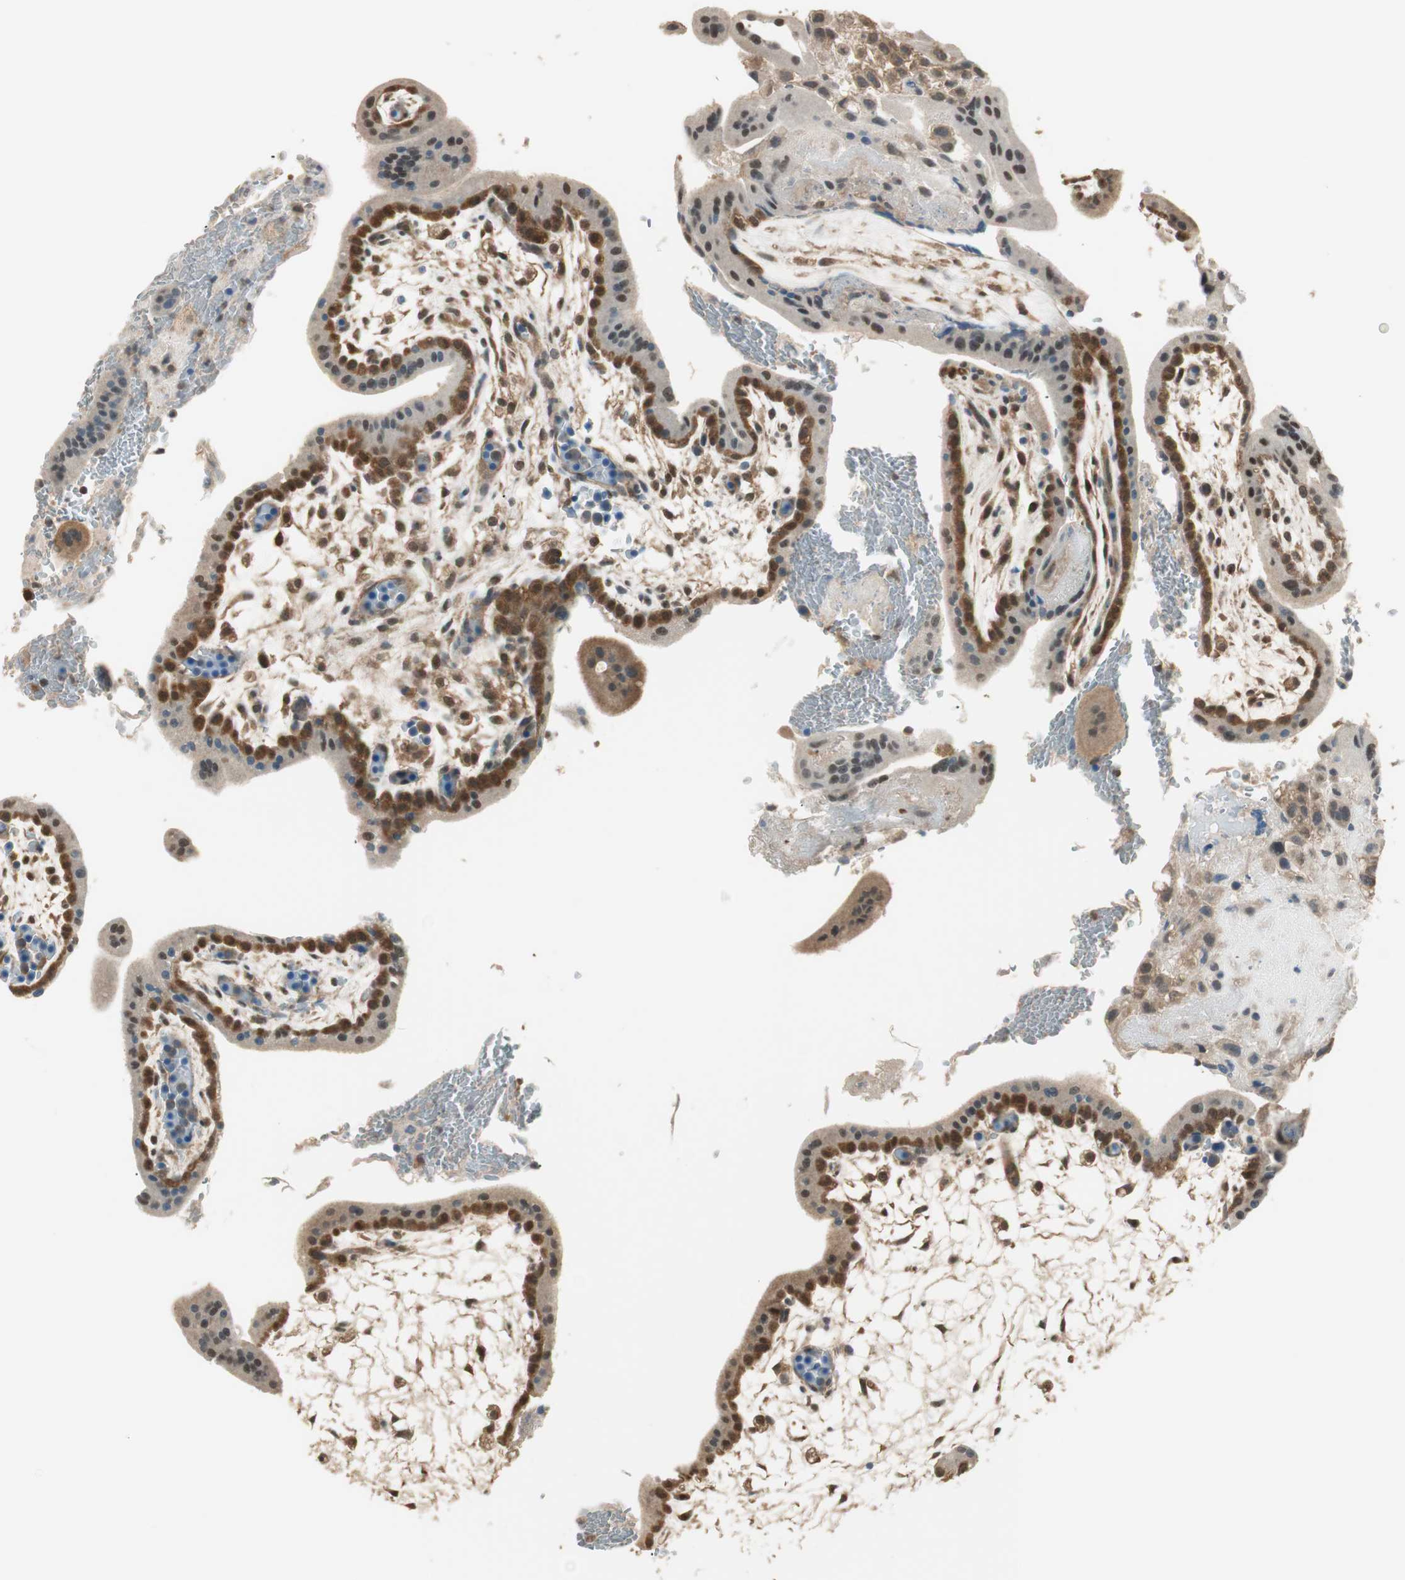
{"staining": {"intensity": "moderate", "quantity": ">75%", "location": "cytoplasmic/membranous"}, "tissue": "placenta", "cell_type": "Decidual cells", "image_type": "normal", "snomed": [{"axis": "morphology", "description": "Normal tissue, NOS"}, {"axis": "topography", "description": "Placenta"}], "caption": "Immunohistochemistry photomicrograph of normal placenta stained for a protein (brown), which reveals medium levels of moderate cytoplasmic/membranous positivity in approximately >75% of decidual cells.", "gene": "USP5", "patient": {"sex": "female", "age": 35}}